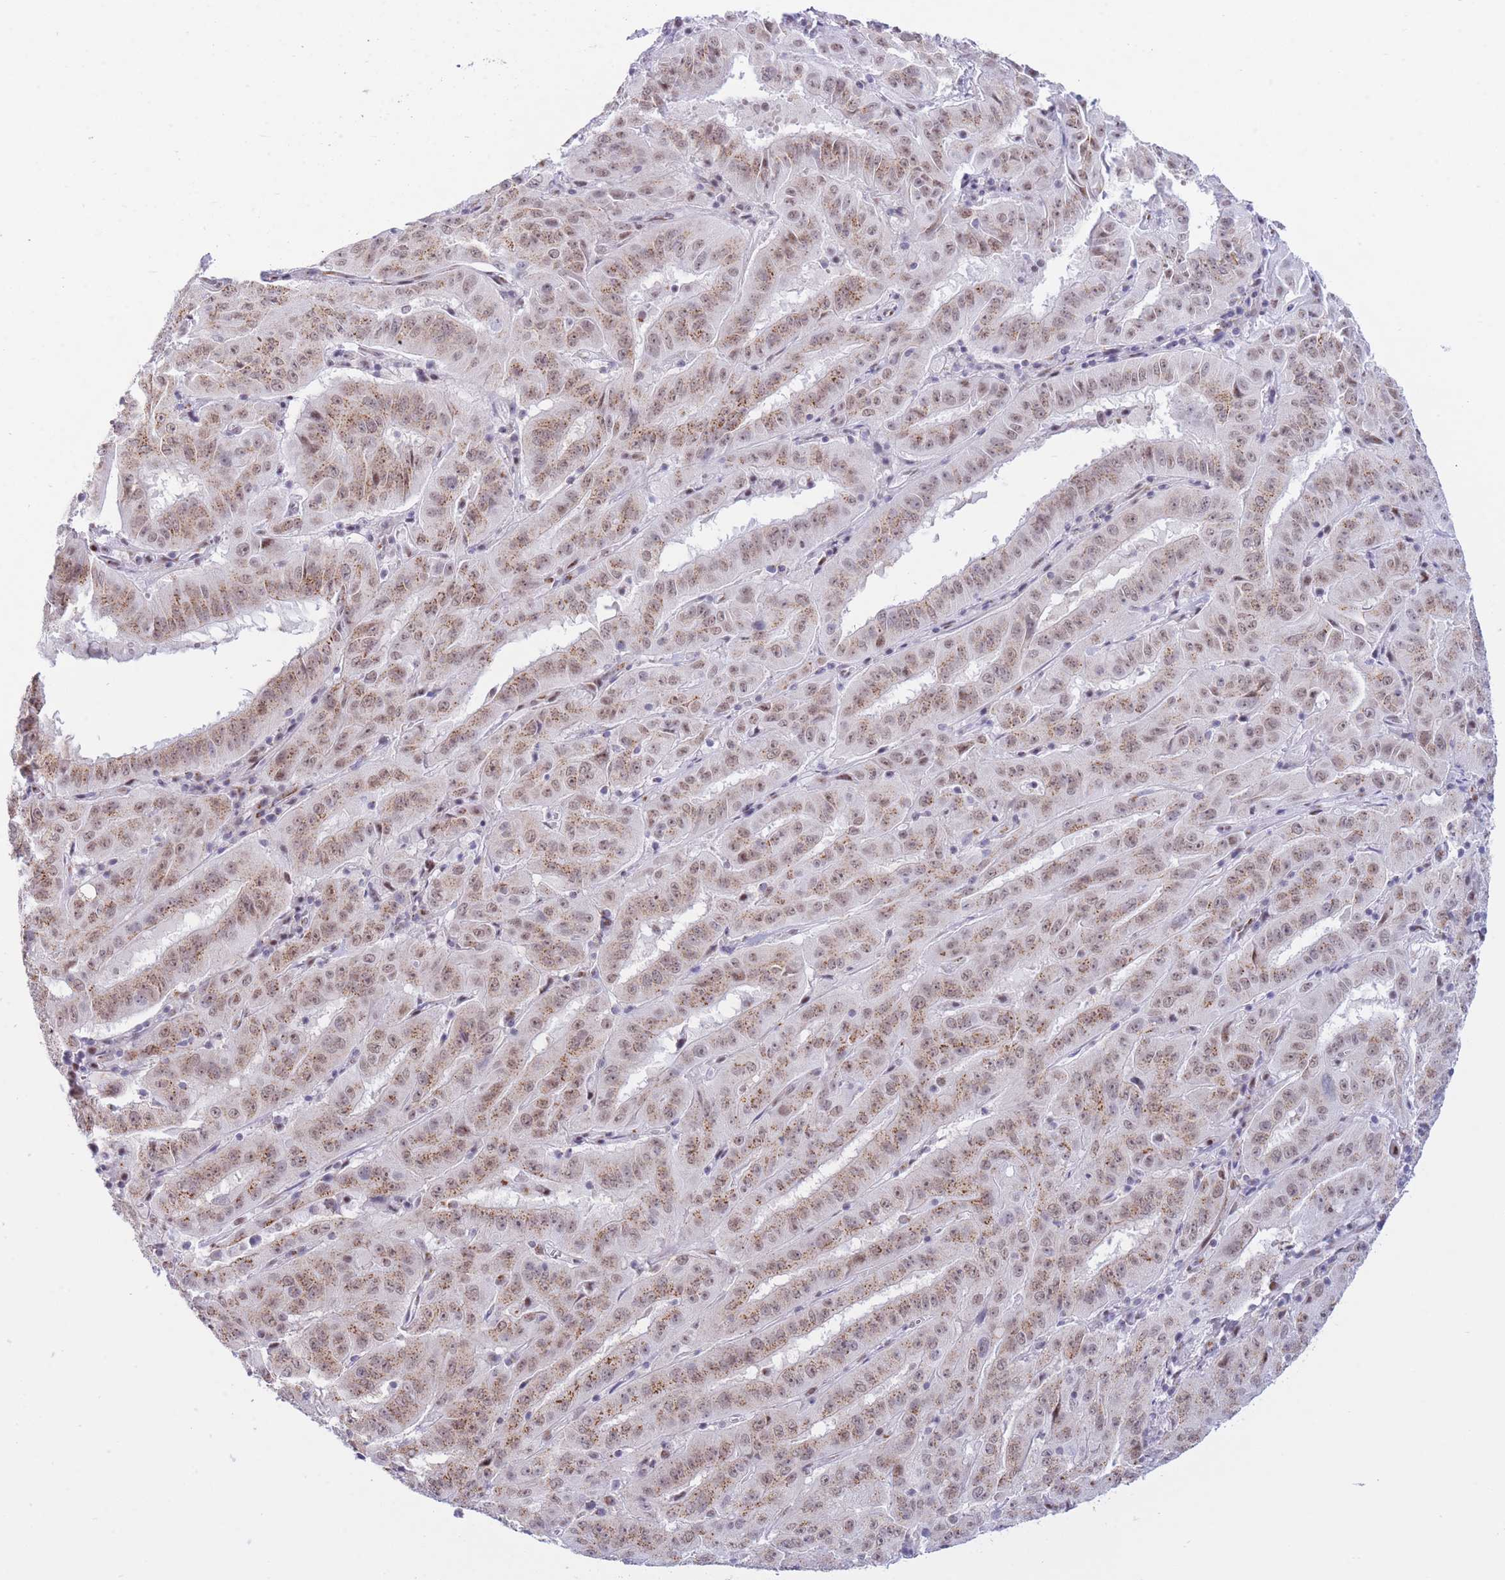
{"staining": {"intensity": "moderate", "quantity": ">75%", "location": "cytoplasmic/membranous,nuclear"}, "tissue": "pancreatic cancer", "cell_type": "Tumor cells", "image_type": "cancer", "snomed": [{"axis": "morphology", "description": "Adenocarcinoma, NOS"}, {"axis": "topography", "description": "Pancreas"}], "caption": "This micrograph demonstrates immunohistochemistry (IHC) staining of human pancreatic cancer (adenocarcinoma), with medium moderate cytoplasmic/membranous and nuclear staining in about >75% of tumor cells.", "gene": "INO80C", "patient": {"sex": "male", "age": 63}}